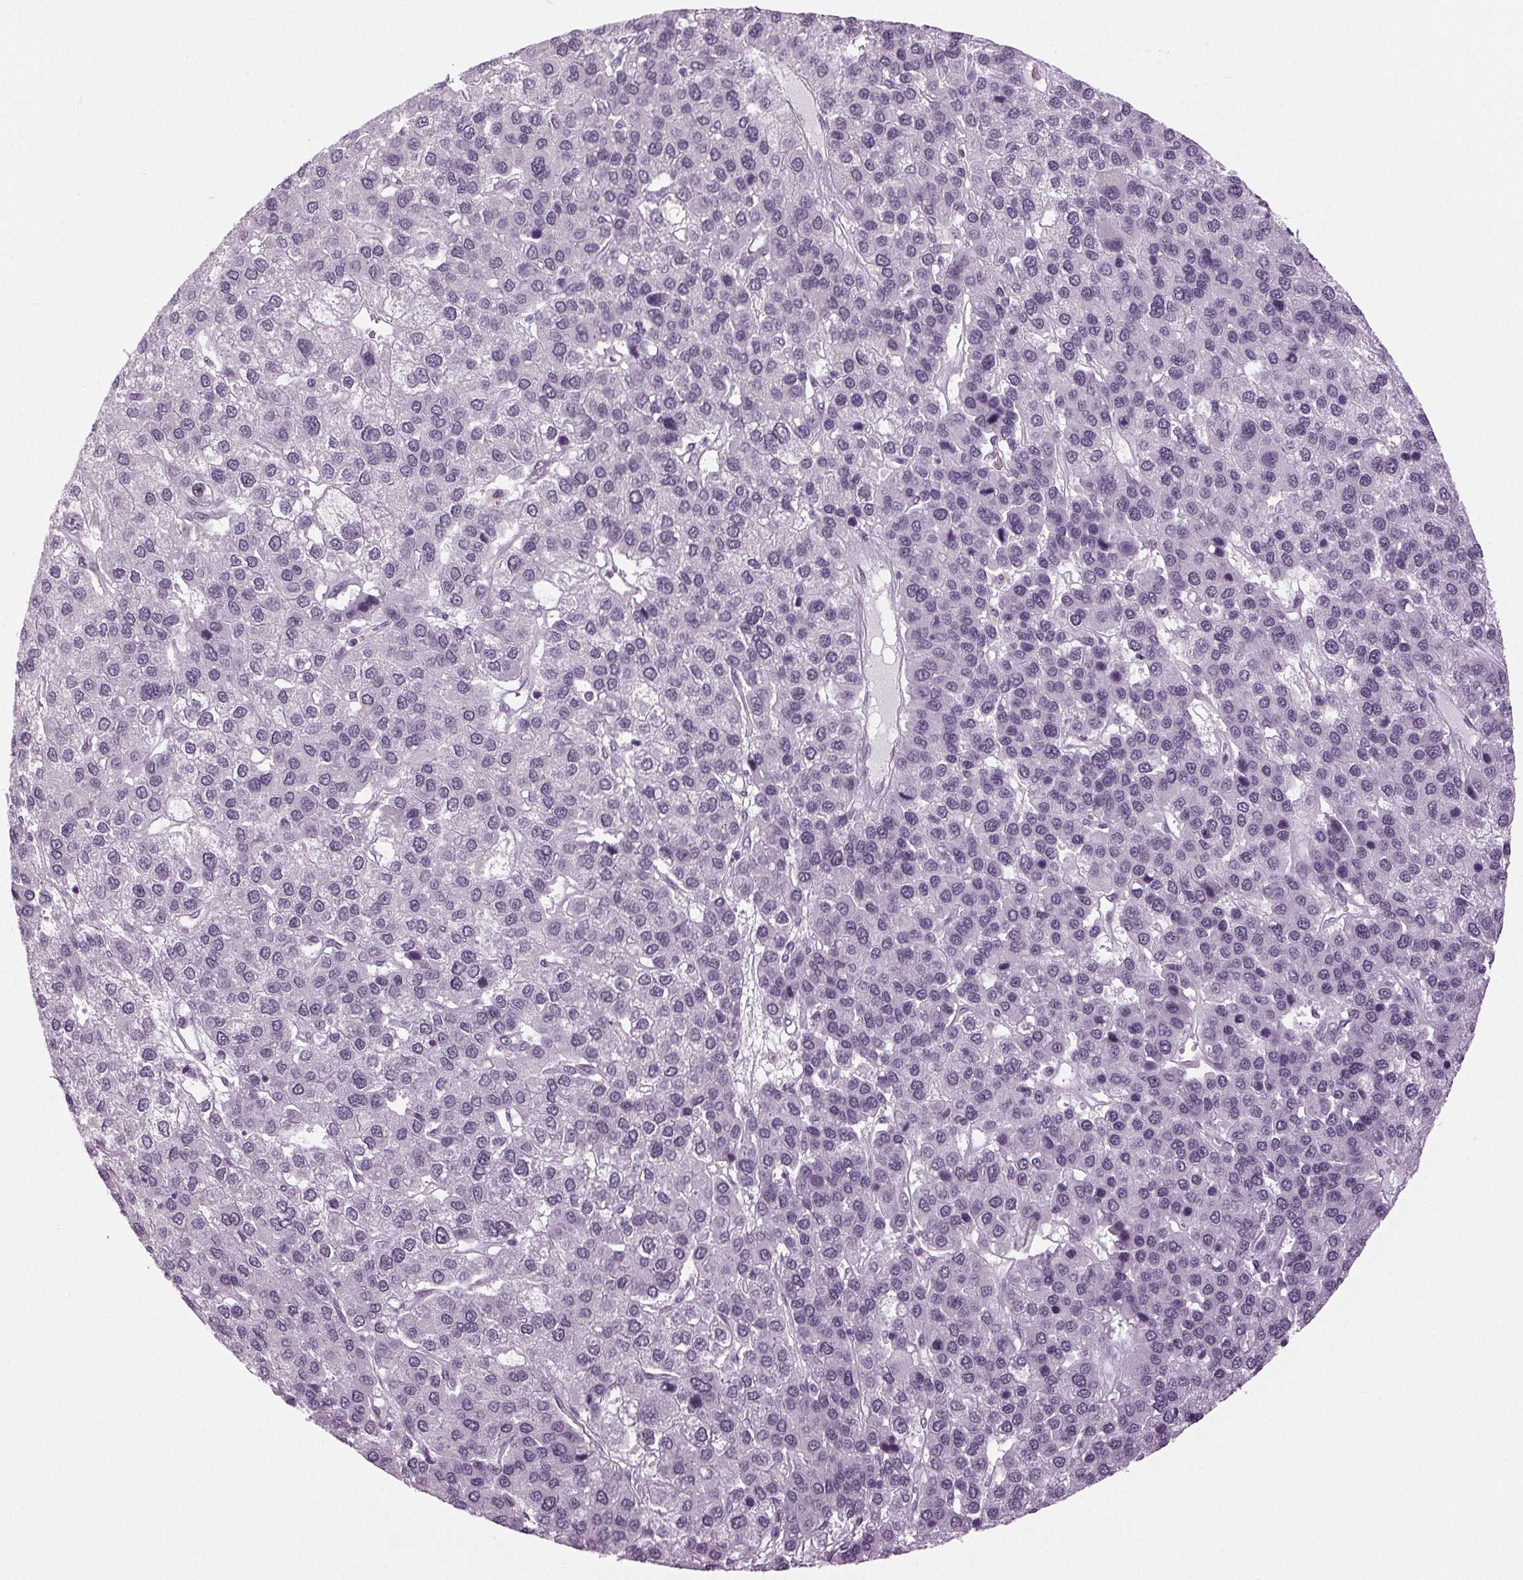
{"staining": {"intensity": "negative", "quantity": "none", "location": "none"}, "tissue": "liver cancer", "cell_type": "Tumor cells", "image_type": "cancer", "snomed": [{"axis": "morphology", "description": "Carcinoma, Hepatocellular, NOS"}, {"axis": "topography", "description": "Liver"}], "caption": "Protein analysis of liver hepatocellular carcinoma displays no significant expression in tumor cells.", "gene": "DNAH12", "patient": {"sex": "female", "age": 41}}